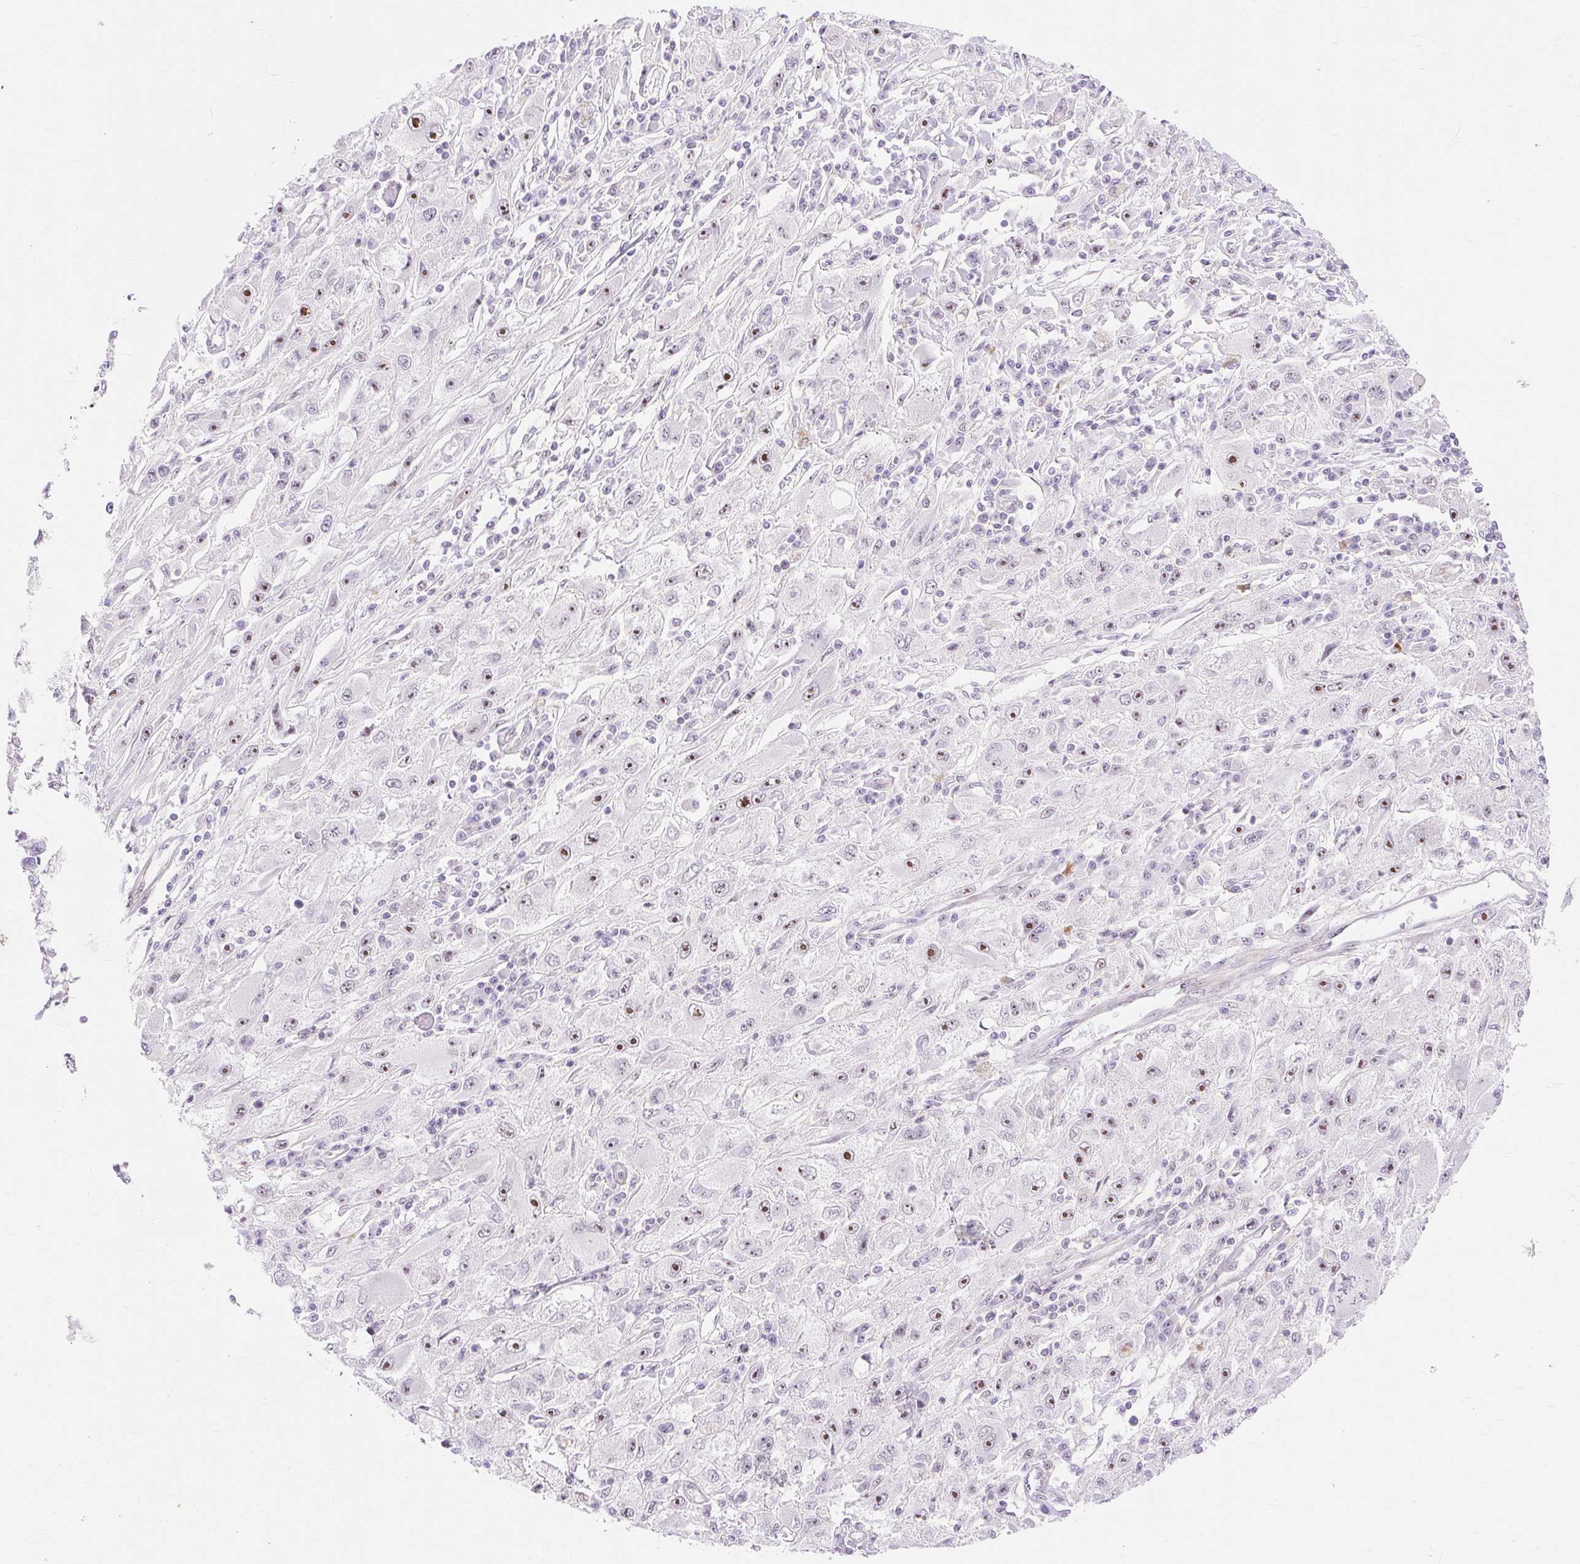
{"staining": {"intensity": "moderate", "quantity": ">75%", "location": "nuclear"}, "tissue": "melanoma", "cell_type": "Tumor cells", "image_type": "cancer", "snomed": [{"axis": "morphology", "description": "Malignant melanoma, Metastatic site"}, {"axis": "topography", "description": "Skin"}], "caption": "Immunohistochemical staining of human malignant melanoma (metastatic site) shows moderate nuclear protein positivity in about >75% of tumor cells.", "gene": "OBP2A", "patient": {"sex": "male", "age": 53}}